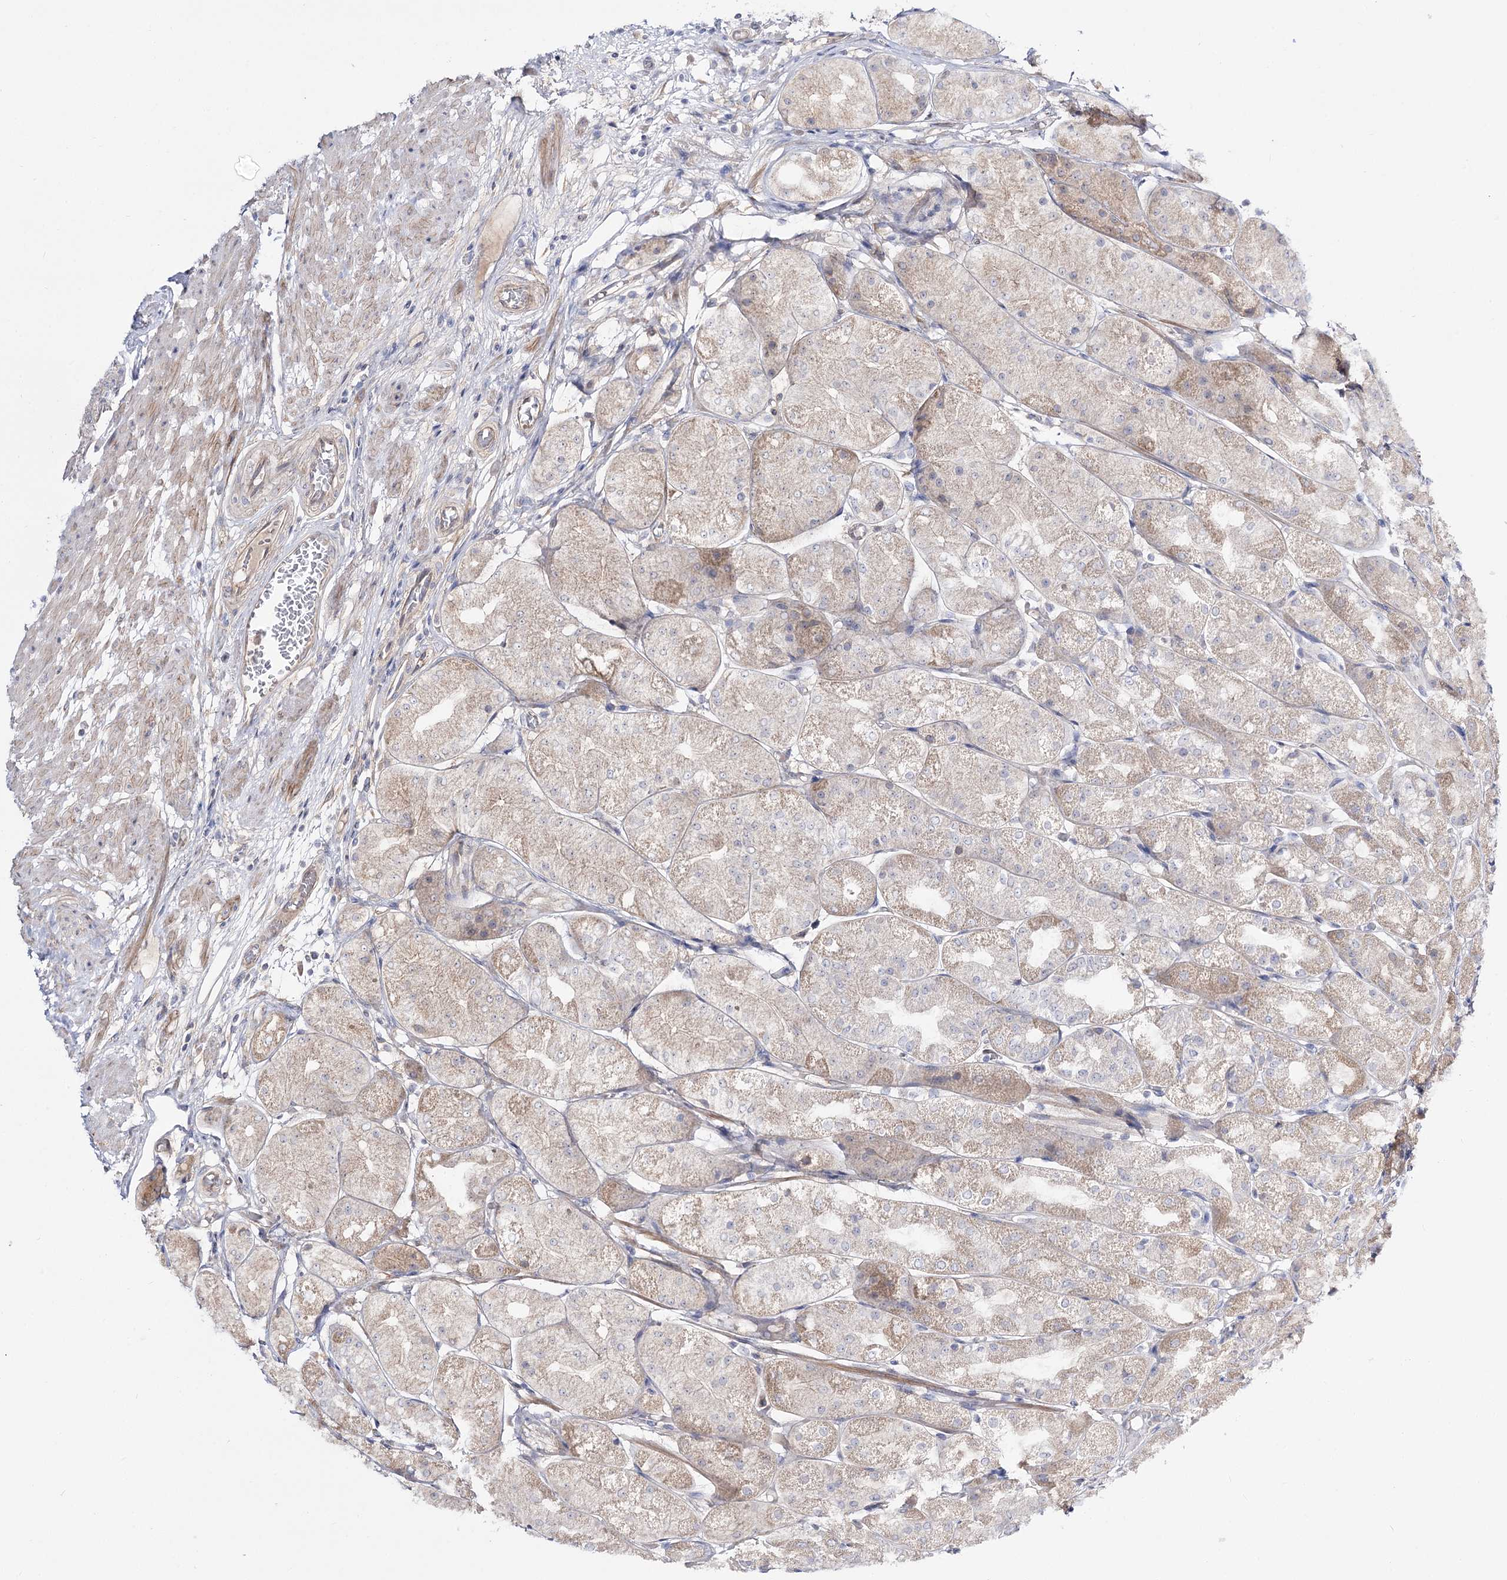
{"staining": {"intensity": "moderate", "quantity": "<25%", "location": "cytoplasmic/membranous"}, "tissue": "stomach", "cell_type": "Glandular cells", "image_type": "normal", "snomed": [{"axis": "morphology", "description": "Normal tissue, NOS"}, {"axis": "topography", "description": "Stomach, upper"}], "caption": "A low amount of moderate cytoplasmic/membranous staining is identified in approximately <25% of glandular cells in unremarkable stomach.", "gene": "C11orf80", "patient": {"sex": "male", "age": 72}}